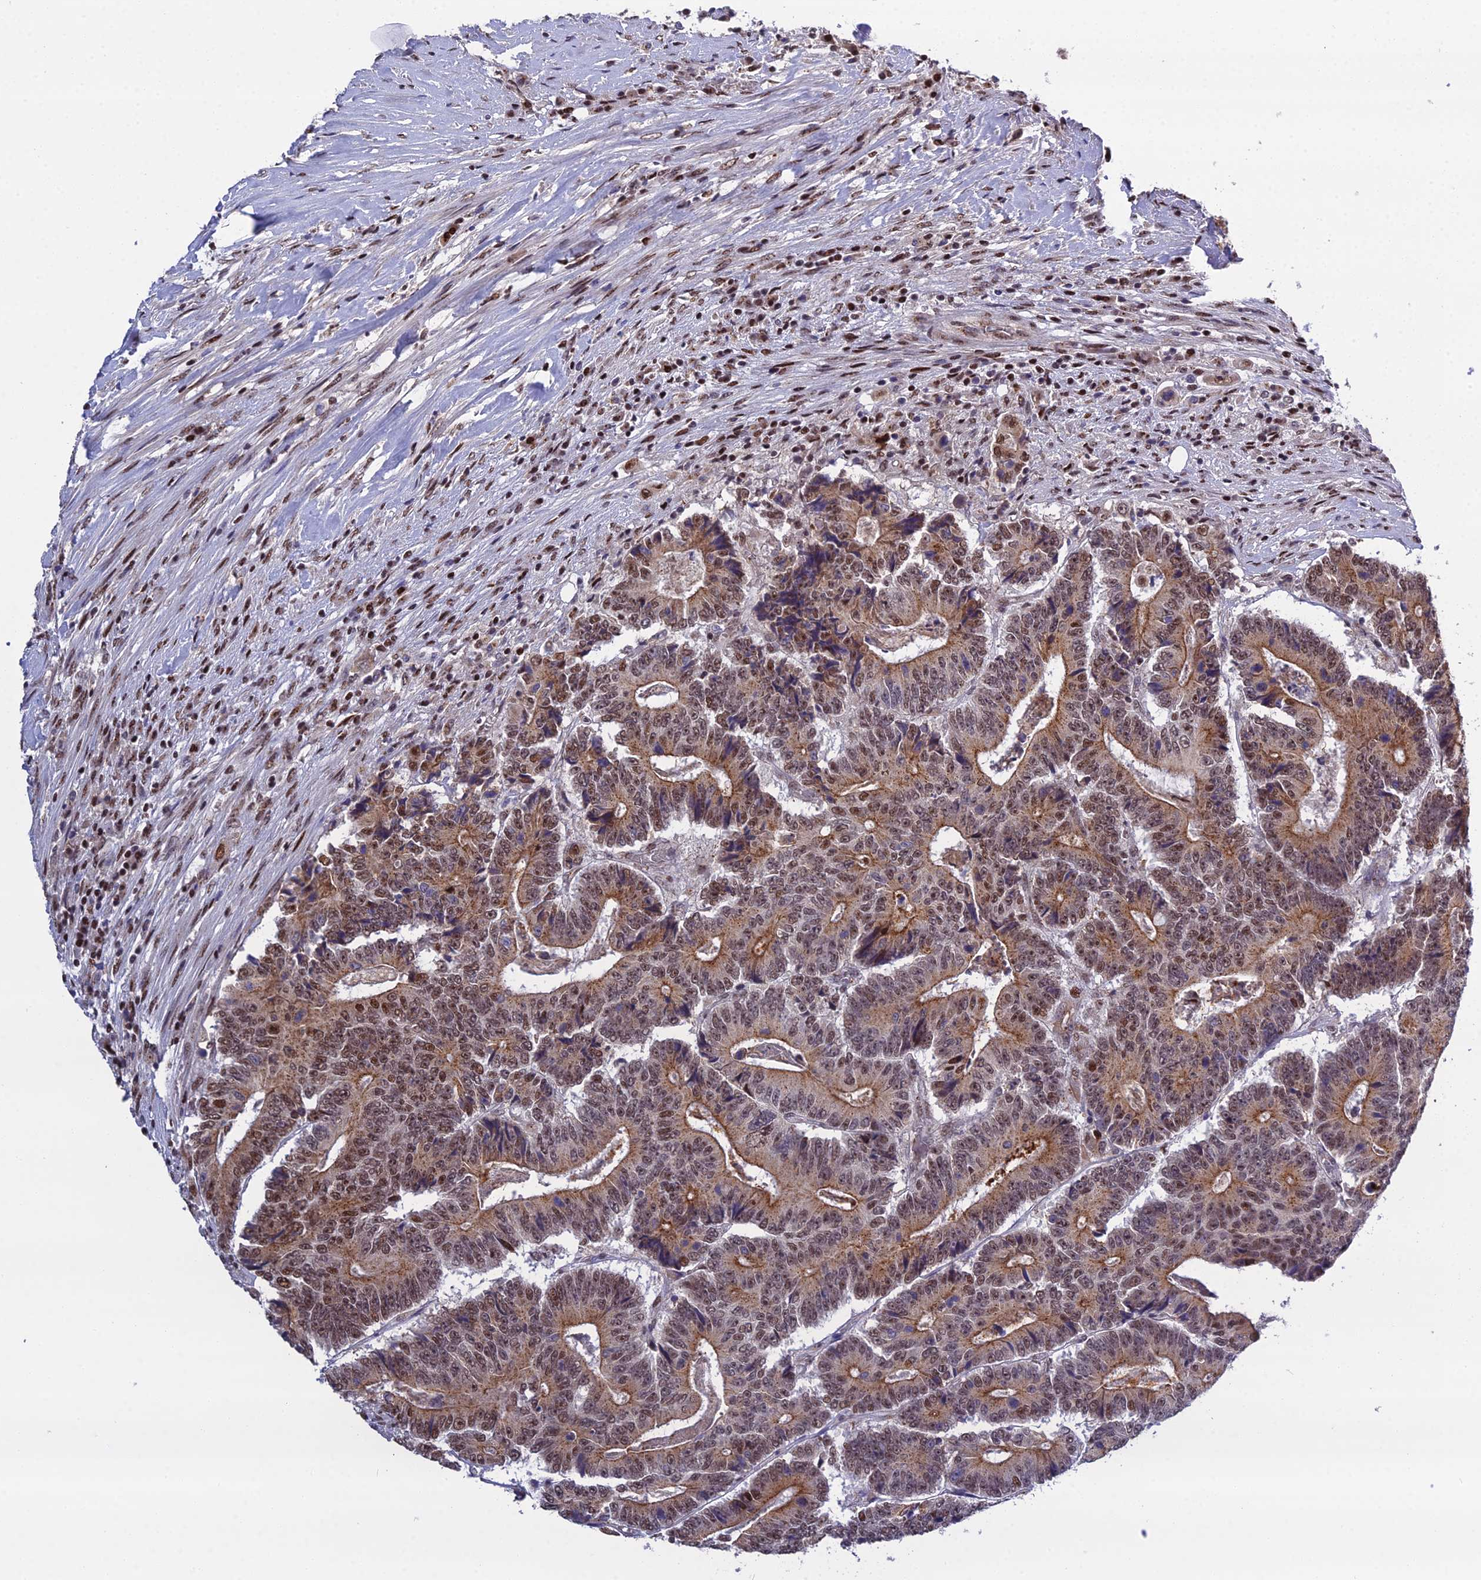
{"staining": {"intensity": "moderate", "quantity": ">75%", "location": "cytoplasmic/membranous,nuclear"}, "tissue": "colorectal cancer", "cell_type": "Tumor cells", "image_type": "cancer", "snomed": [{"axis": "morphology", "description": "Adenocarcinoma, NOS"}, {"axis": "topography", "description": "Colon"}], "caption": "The micrograph exhibits staining of colorectal cancer (adenocarcinoma), revealing moderate cytoplasmic/membranous and nuclear protein staining (brown color) within tumor cells. (Stains: DAB in brown, nuclei in blue, Microscopy: brightfield microscopy at high magnification).", "gene": "ARL2", "patient": {"sex": "male", "age": 83}}